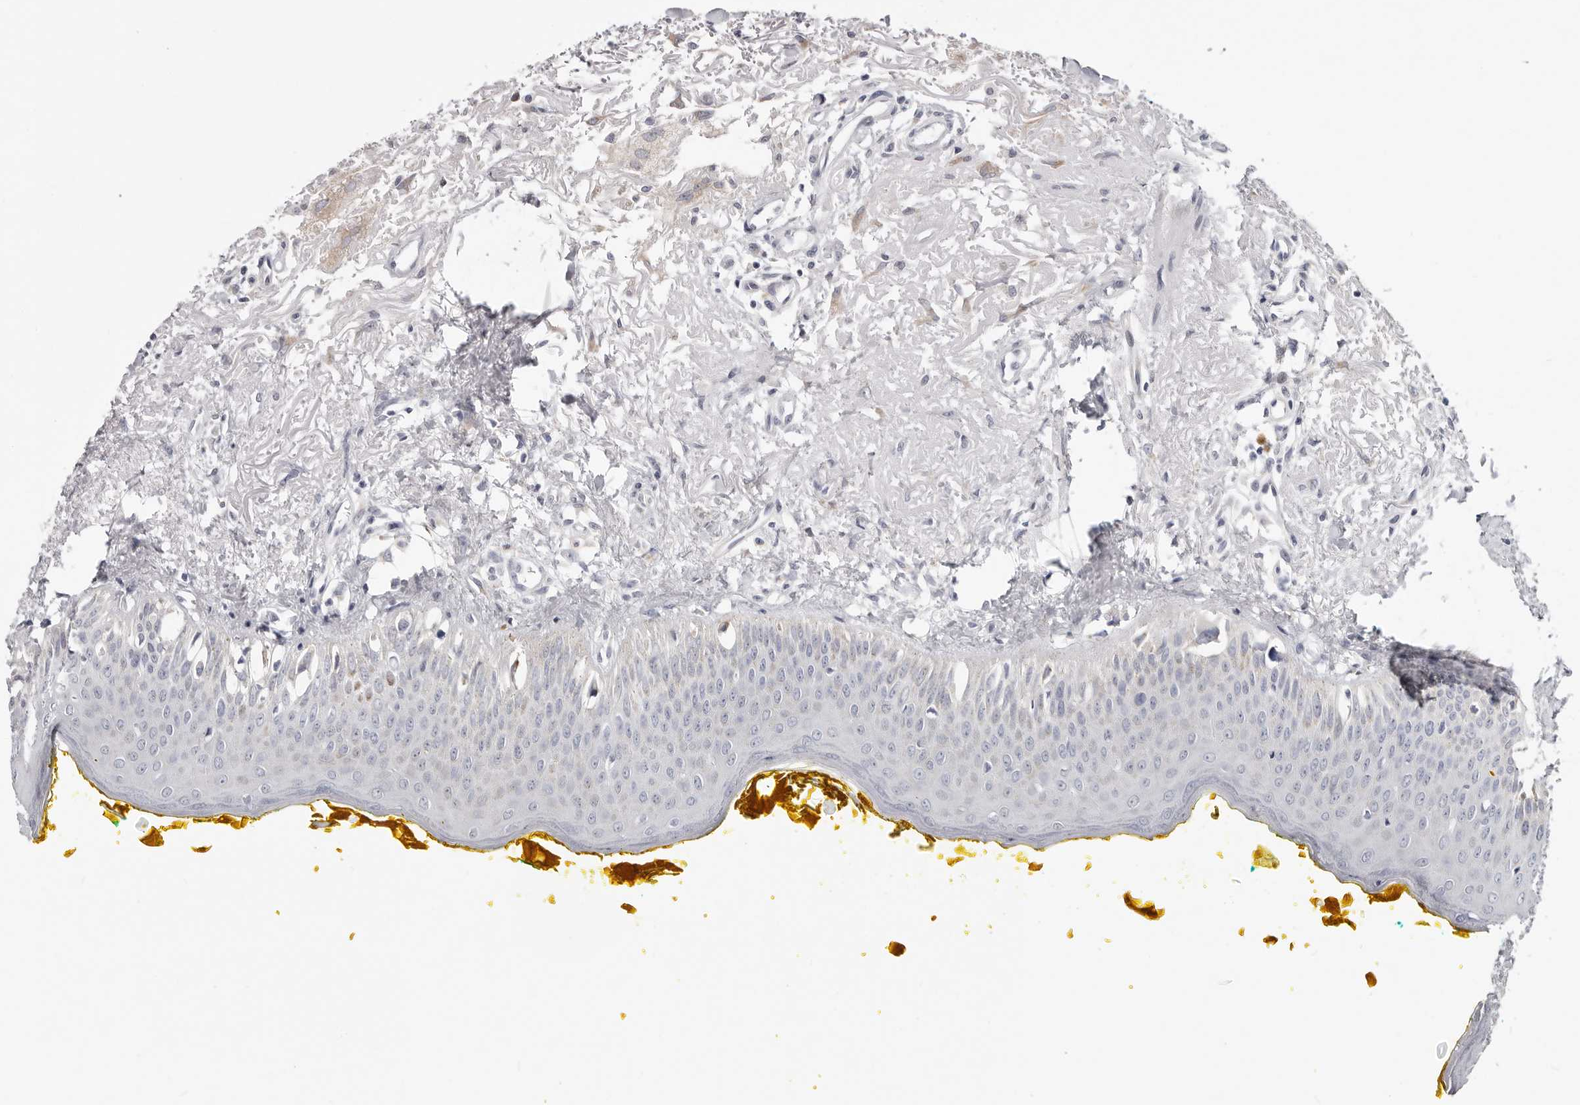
{"staining": {"intensity": "negative", "quantity": "none", "location": "none"}, "tissue": "oral mucosa", "cell_type": "Squamous epithelial cells", "image_type": "normal", "snomed": [{"axis": "morphology", "description": "Normal tissue, NOS"}, {"axis": "topography", "description": "Oral tissue"}], "caption": "The immunohistochemistry photomicrograph has no significant staining in squamous epithelial cells of oral mucosa. Nuclei are stained in blue.", "gene": "IL32", "patient": {"sex": "female", "age": 70}}